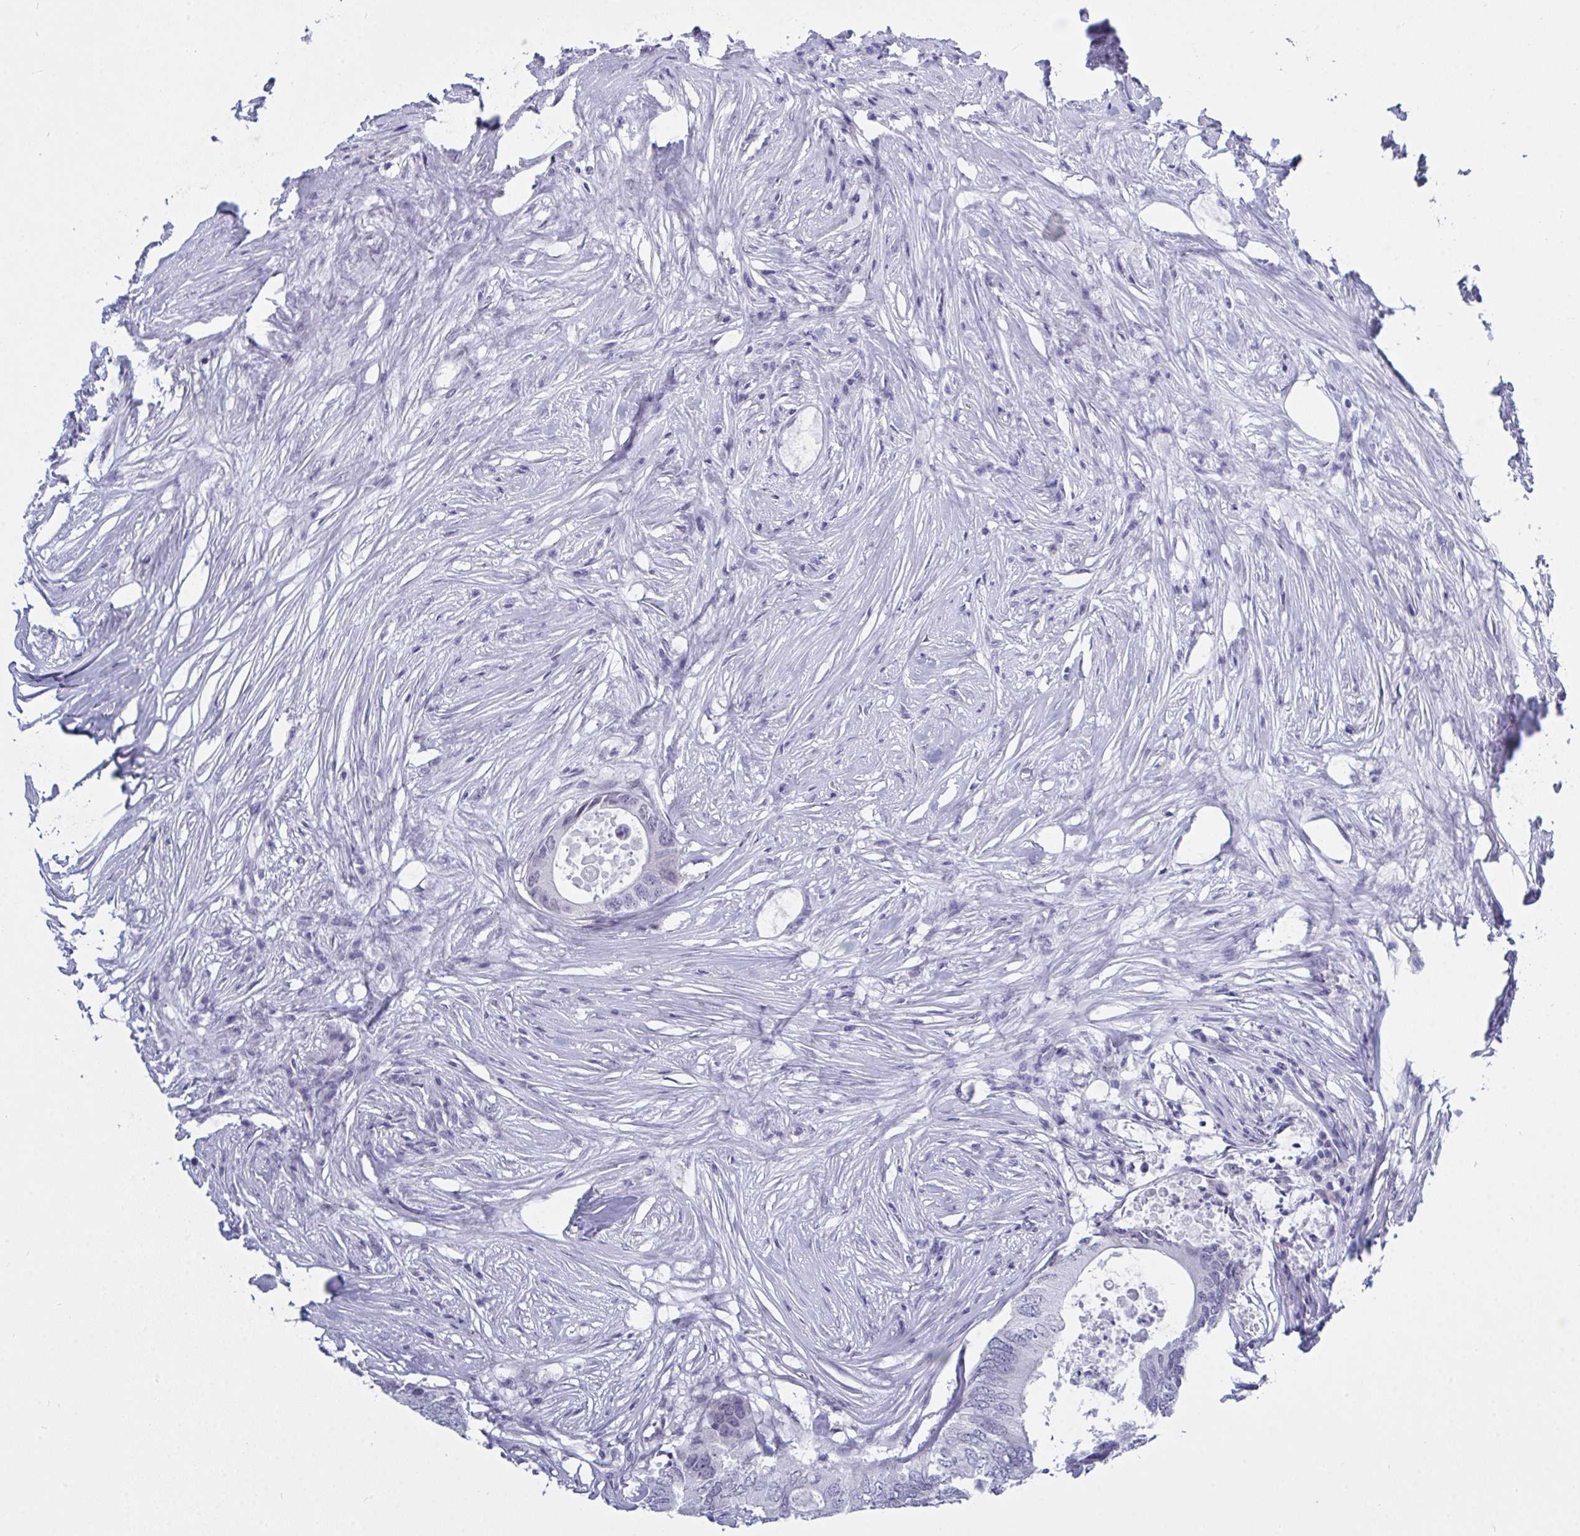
{"staining": {"intensity": "negative", "quantity": "none", "location": "none"}, "tissue": "colorectal cancer", "cell_type": "Tumor cells", "image_type": "cancer", "snomed": [{"axis": "morphology", "description": "Adenocarcinoma, NOS"}, {"axis": "topography", "description": "Colon"}], "caption": "Protein analysis of colorectal cancer reveals no significant staining in tumor cells.", "gene": "FBXL22", "patient": {"sex": "male", "age": 71}}